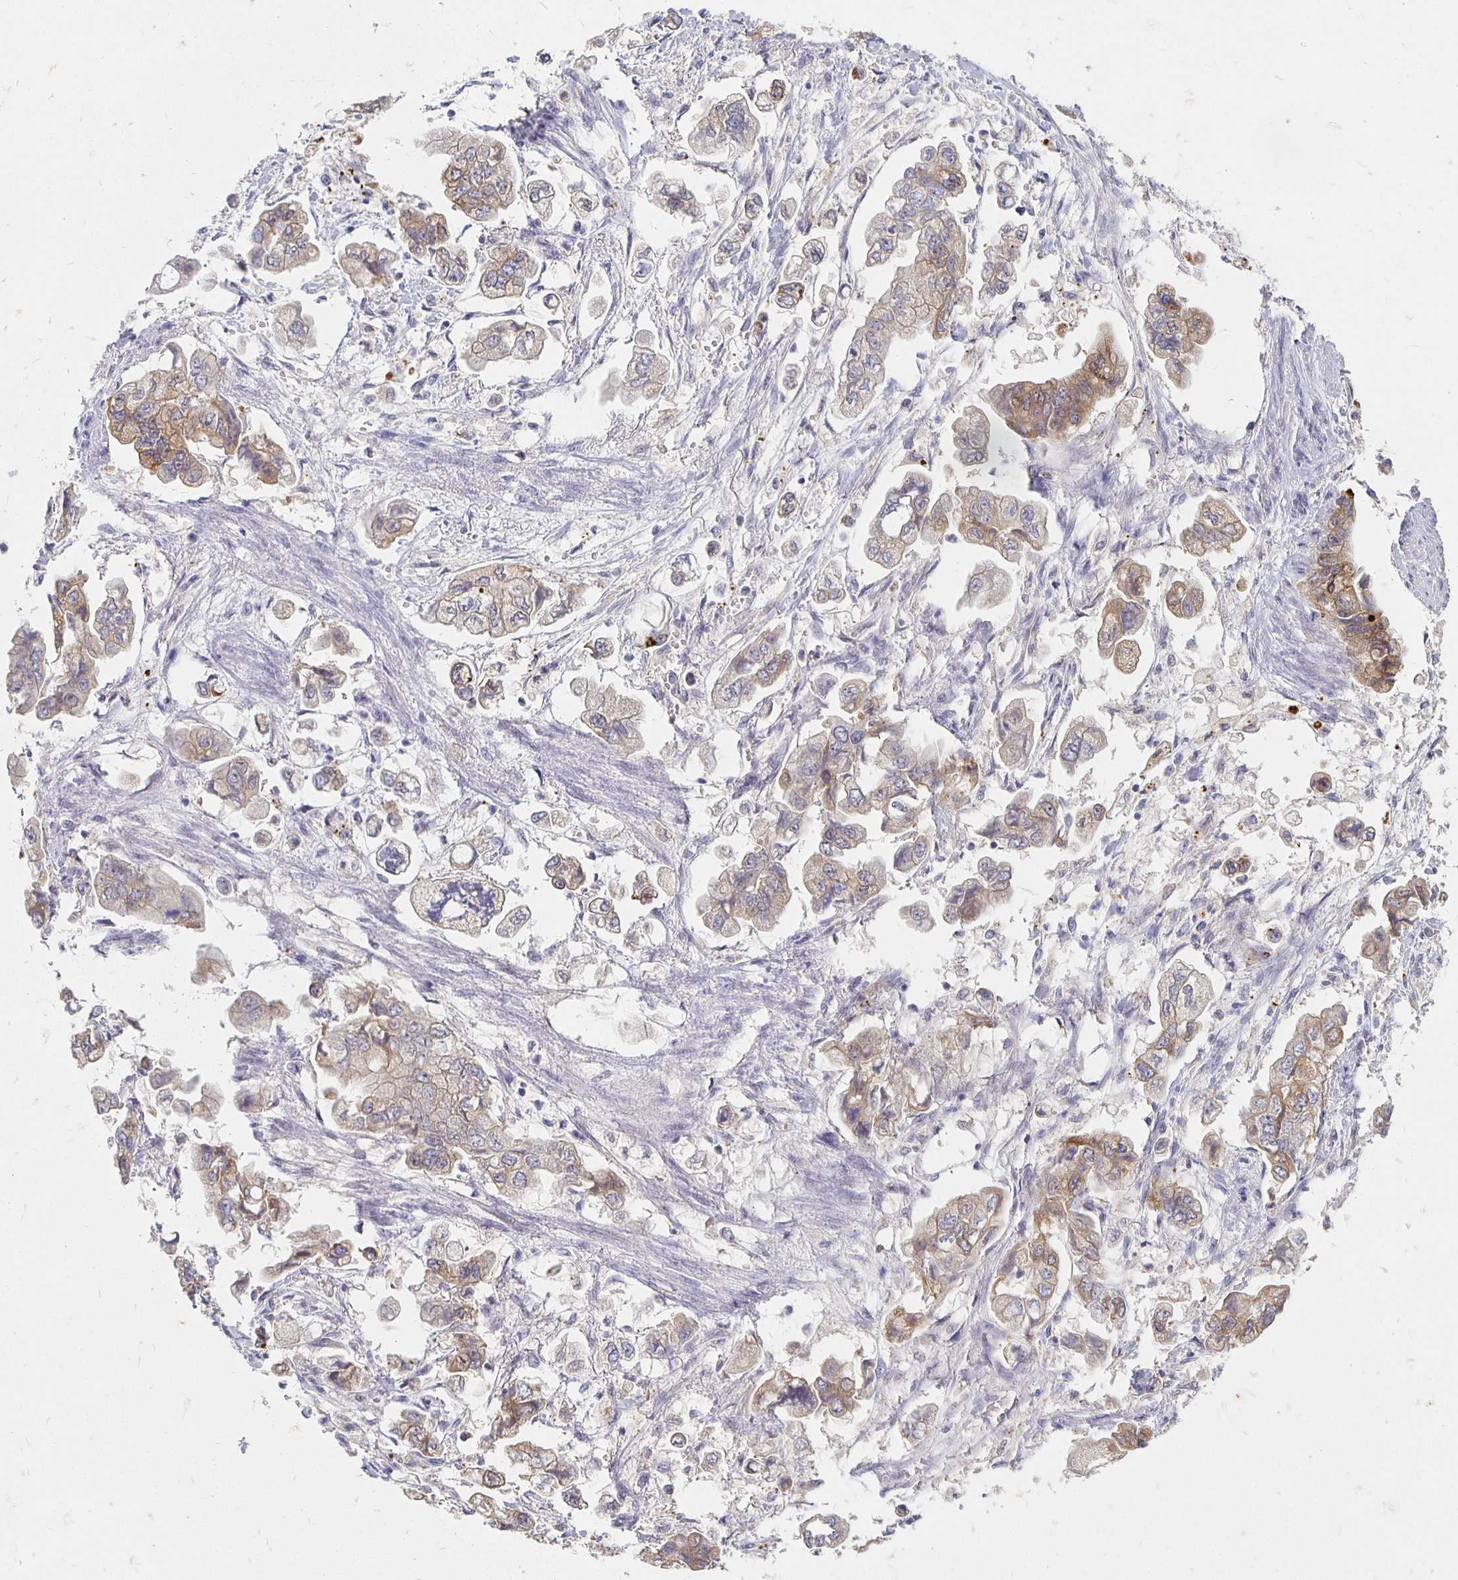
{"staining": {"intensity": "moderate", "quantity": "<25%", "location": "cytoplasmic/membranous"}, "tissue": "stomach cancer", "cell_type": "Tumor cells", "image_type": "cancer", "snomed": [{"axis": "morphology", "description": "Adenocarcinoma, NOS"}, {"axis": "topography", "description": "Stomach"}], "caption": "Adenocarcinoma (stomach) stained with DAB immunohistochemistry (IHC) demonstrates low levels of moderate cytoplasmic/membranous staining in approximately <25% of tumor cells.", "gene": "FKRP", "patient": {"sex": "male", "age": 62}}